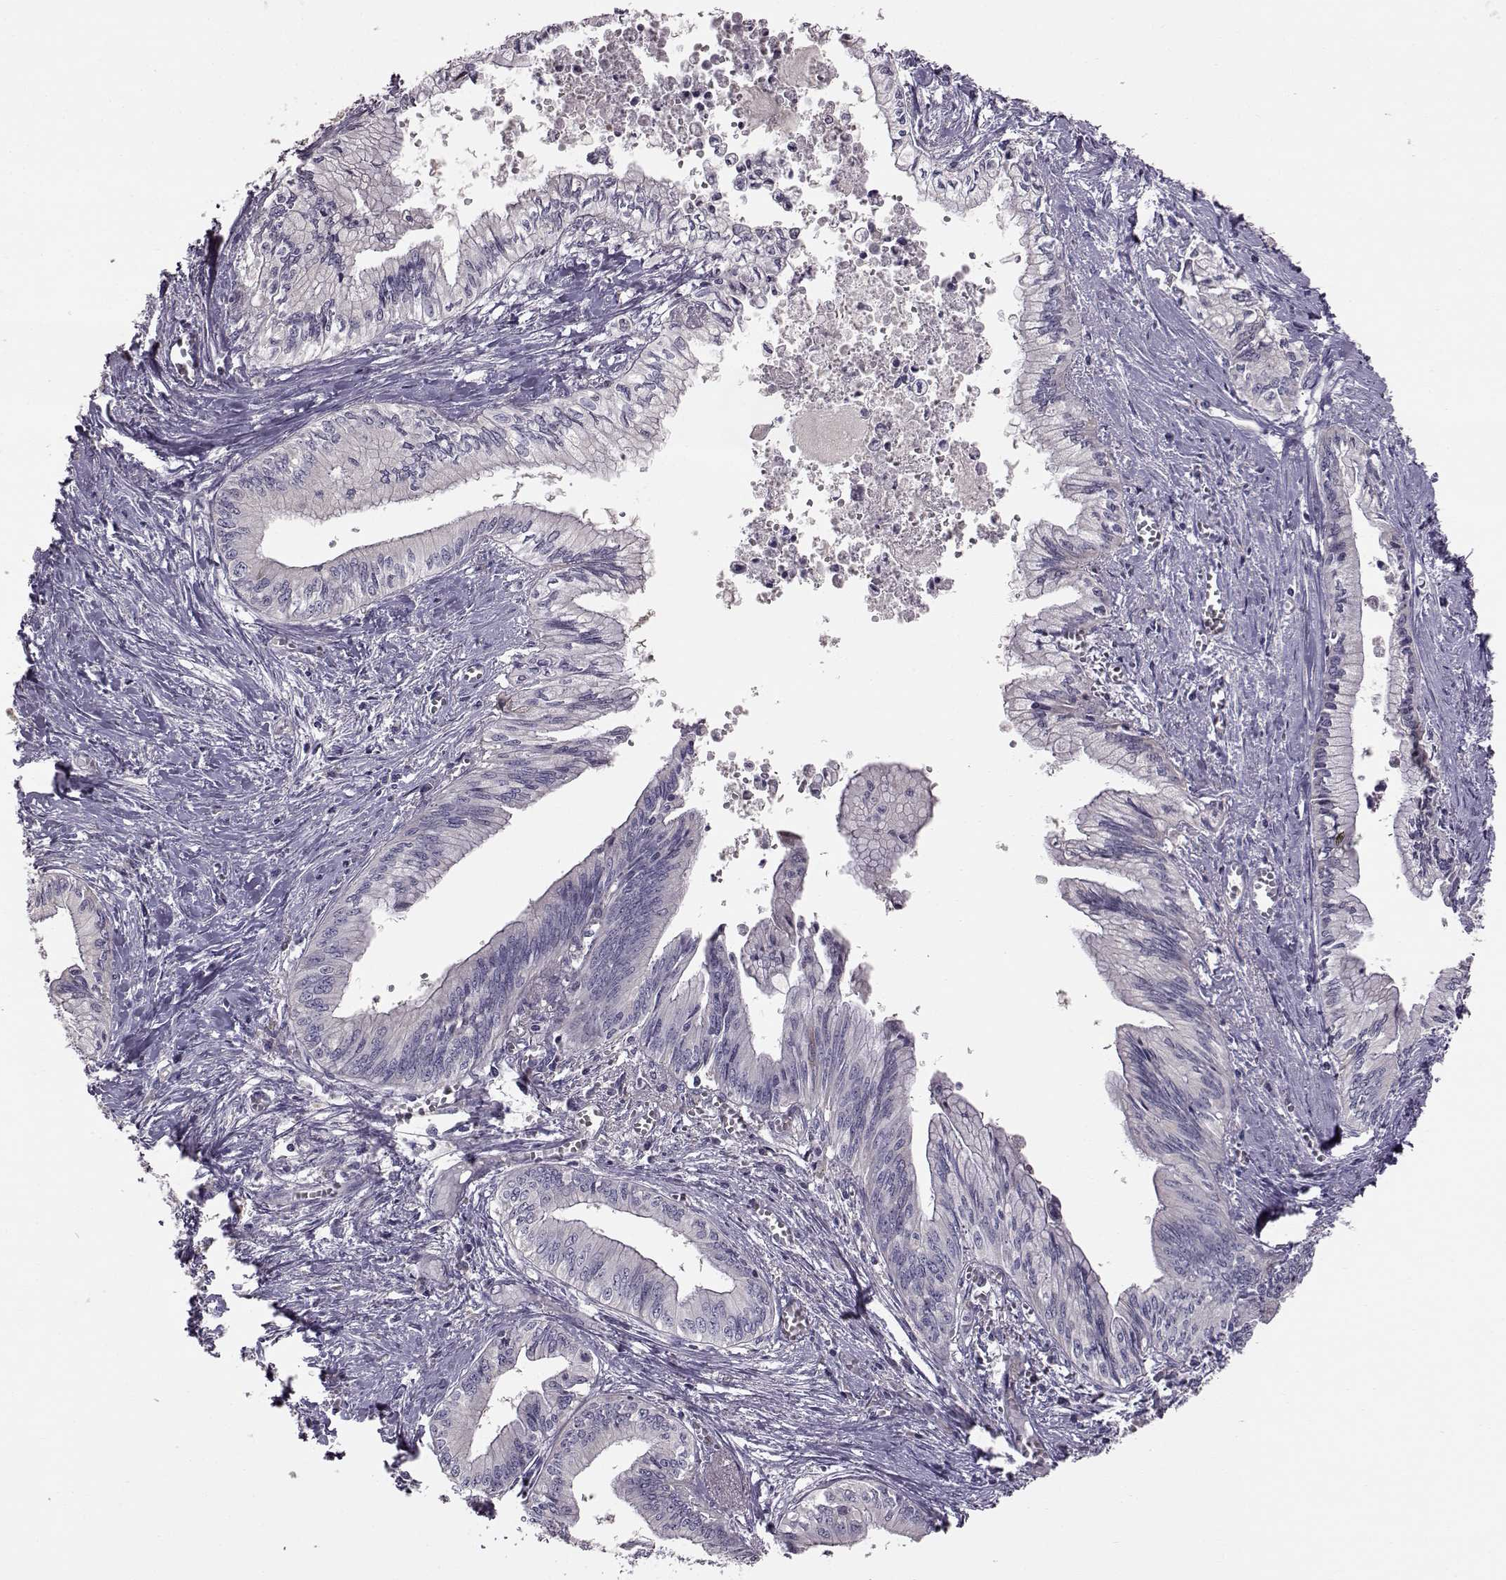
{"staining": {"intensity": "negative", "quantity": "none", "location": "none"}, "tissue": "pancreatic cancer", "cell_type": "Tumor cells", "image_type": "cancer", "snomed": [{"axis": "morphology", "description": "Adenocarcinoma, NOS"}, {"axis": "topography", "description": "Pancreas"}], "caption": "This is an immunohistochemistry photomicrograph of adenocarcinoma (pancreatic). There is no positivity in tumor cells.", "gene": "ADGRG2", "patient": {"sex": "female", "age": 61}}